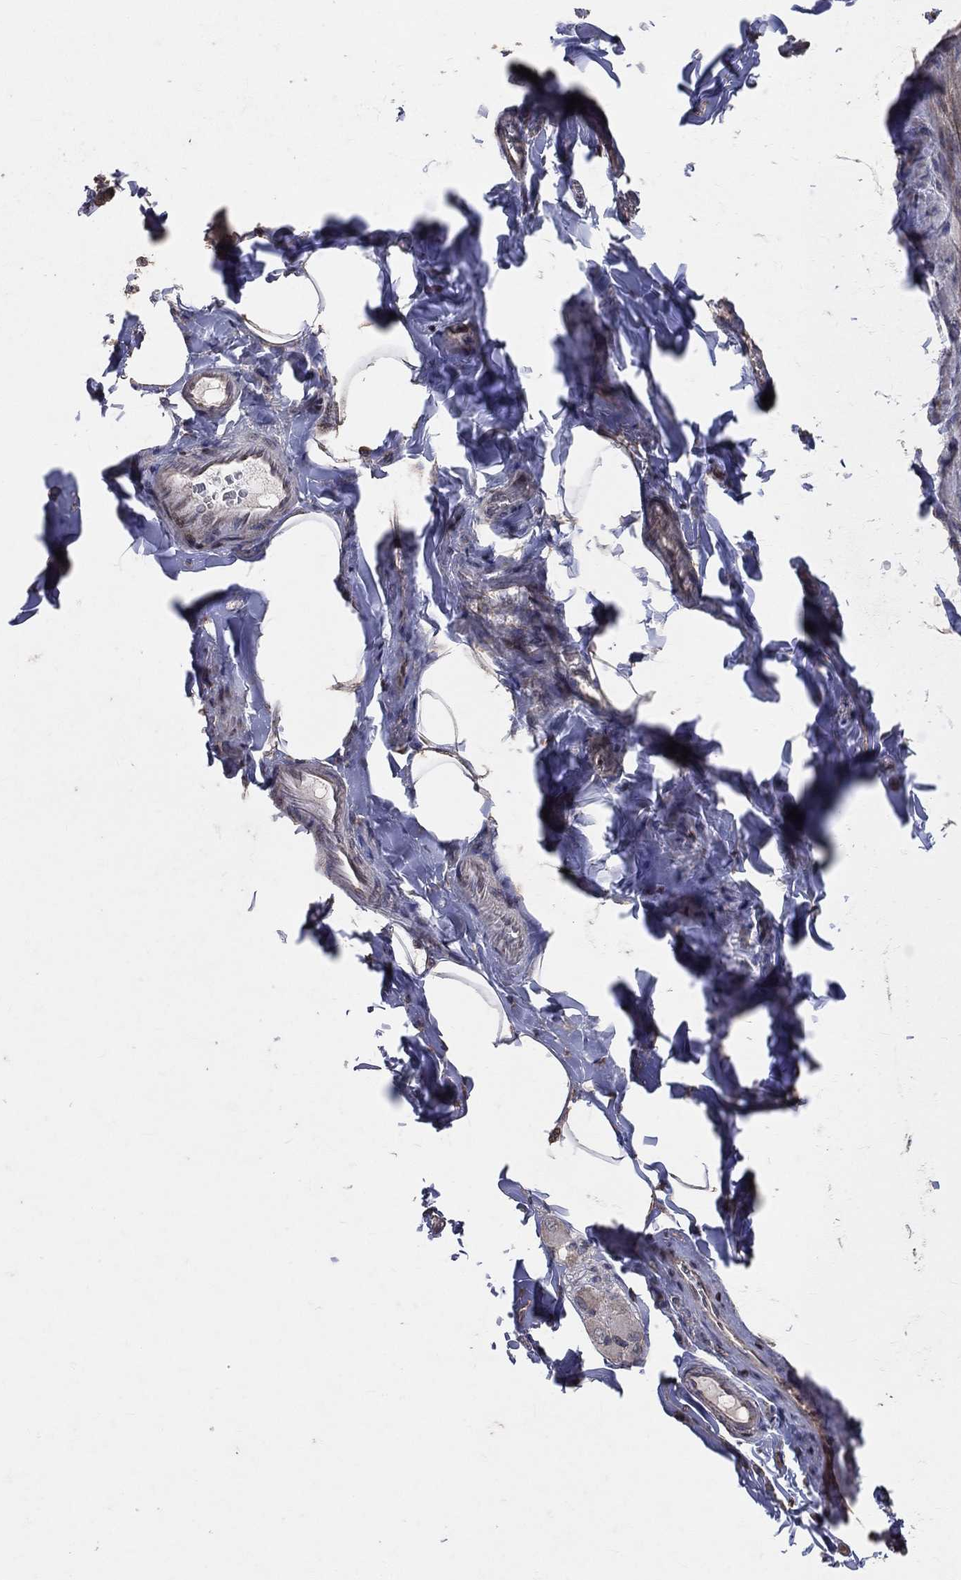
{"staining": {"intensity": "negative", "quantity": "none", "location": "none"}, "tissue": "soft tissue", "cell_type": "Fibroblasts", "image_type": "normal", "snomed": [{"axis": "morphology", "description": "Normal tissue, NOS"}, {"axis": "topography", "description": "Smooth muscle"}, {"axis": "topography", "description": "Duodenum"}, {"axis": "topography", "description": "Peripheral nerve tissue"}], "caption": "High magnification brightfield microscopy of benign soft tissue stained with DAB (brown) and counterstained with hematoxylin (blue): fibroblasts show no significant expression. (DAB (3,3'-diaminobenzidine) immunohistochemistry visualized using brightfield microscopy, high magnification).", "gene": "LY6K", "patient": {"sex": "female", "age": 61}}